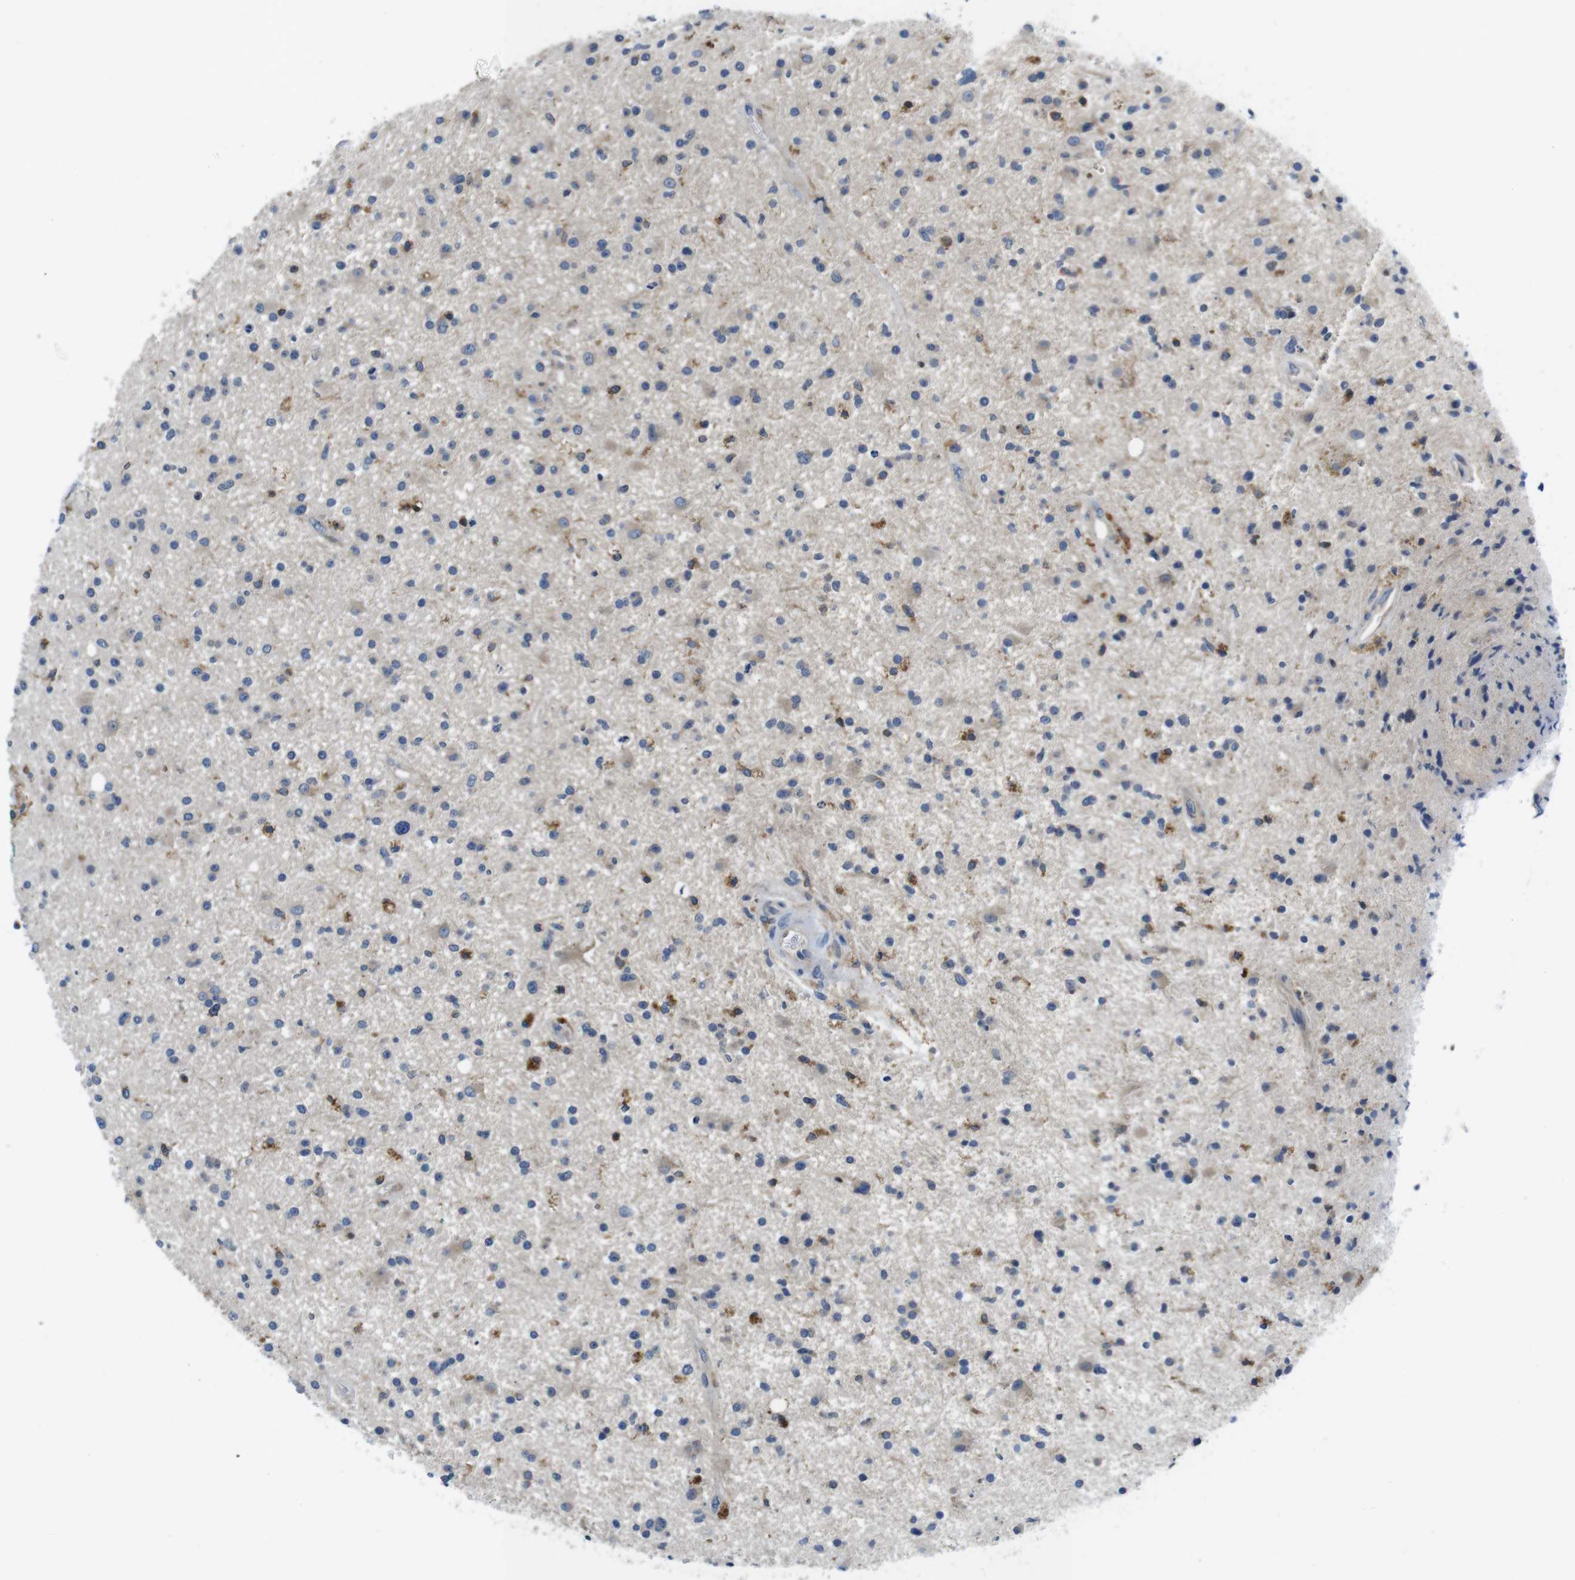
{"staining": {"intensity": "weak", "quantity": "<25%", "location": "cytoplasmic/membranous"}, "tissue": "glioma", "cell_type": "Tumor cells", "image_type": "cancer", "snomed": [{"axis": "morphology", "description": "Glioma, malignant, High grade"}, {"axis": "topography", "description": "Brain"}], "caption": "Immunohistochemistry (IHC) of human high-grade glioma (malignant) shows no expression in tumor cells.", "gene": "PIK3CD", "patient": {"sex": "male", "age": 33}}